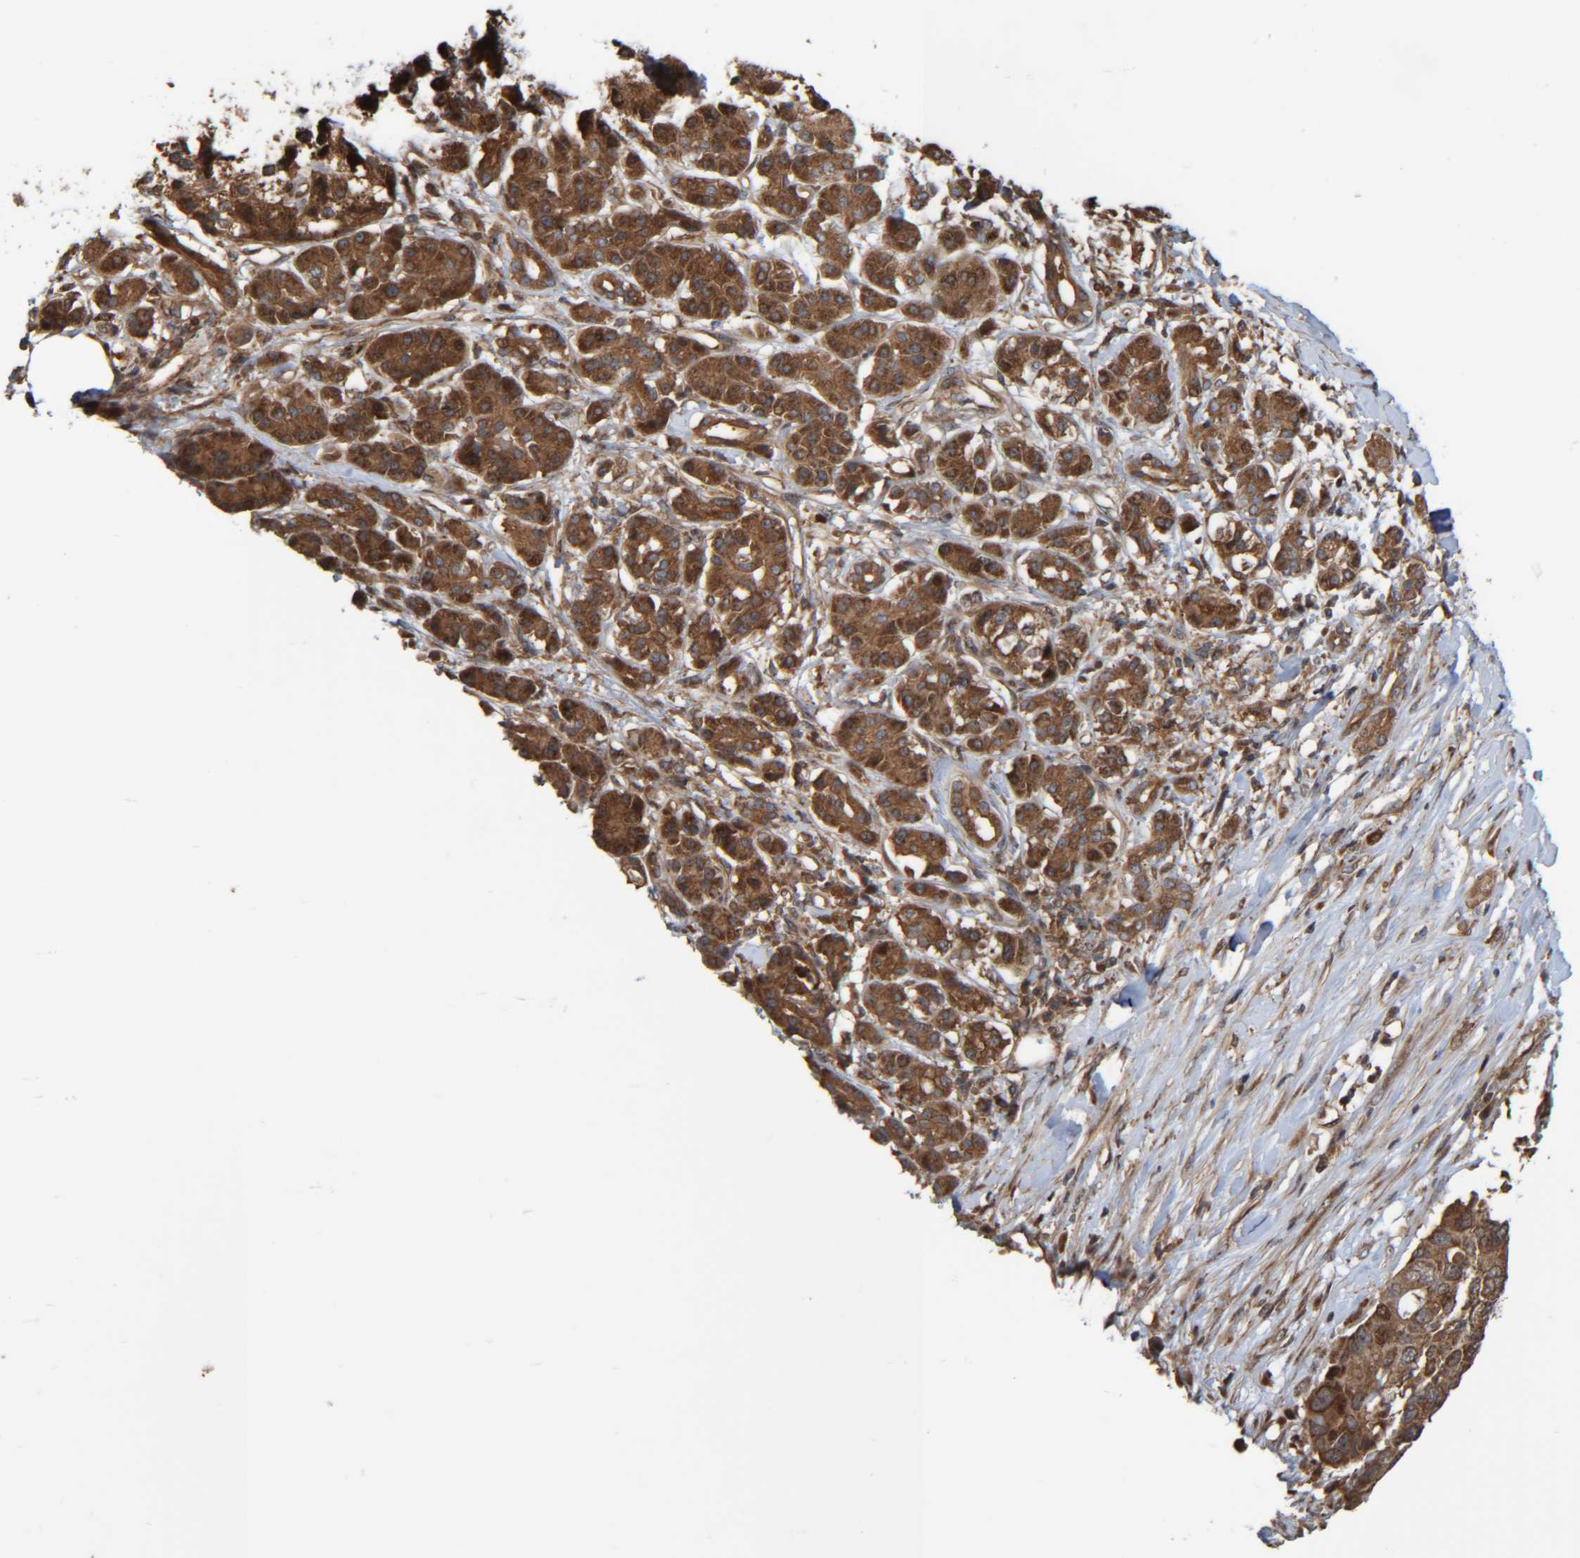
{"staining": {"intensity": "strong", "quantity": ">75%", "location": "cytoplasmic/membranous"}, "tissue": "pancreatic cancer", "cell_type": "Tumor cells", "image_type": "cancer", "snomed": [{"axis": "morphology", "description": "Adenocarcinoma, NOS"}, {"axis": "topography", "description": "Pancreas"}], "caption": "Immunohistochemistry image of neoplastic tissue: human pancreatic cancer stained using immunohistochemistry displays high levels of strong protein expression localized specifically in the cytoplasmic/membranous of tumor cells, appearing as a cytoplasmic/membranous brown color.", "gene": "CCDC57", "patient": {"sex": "female", "age": 56}}